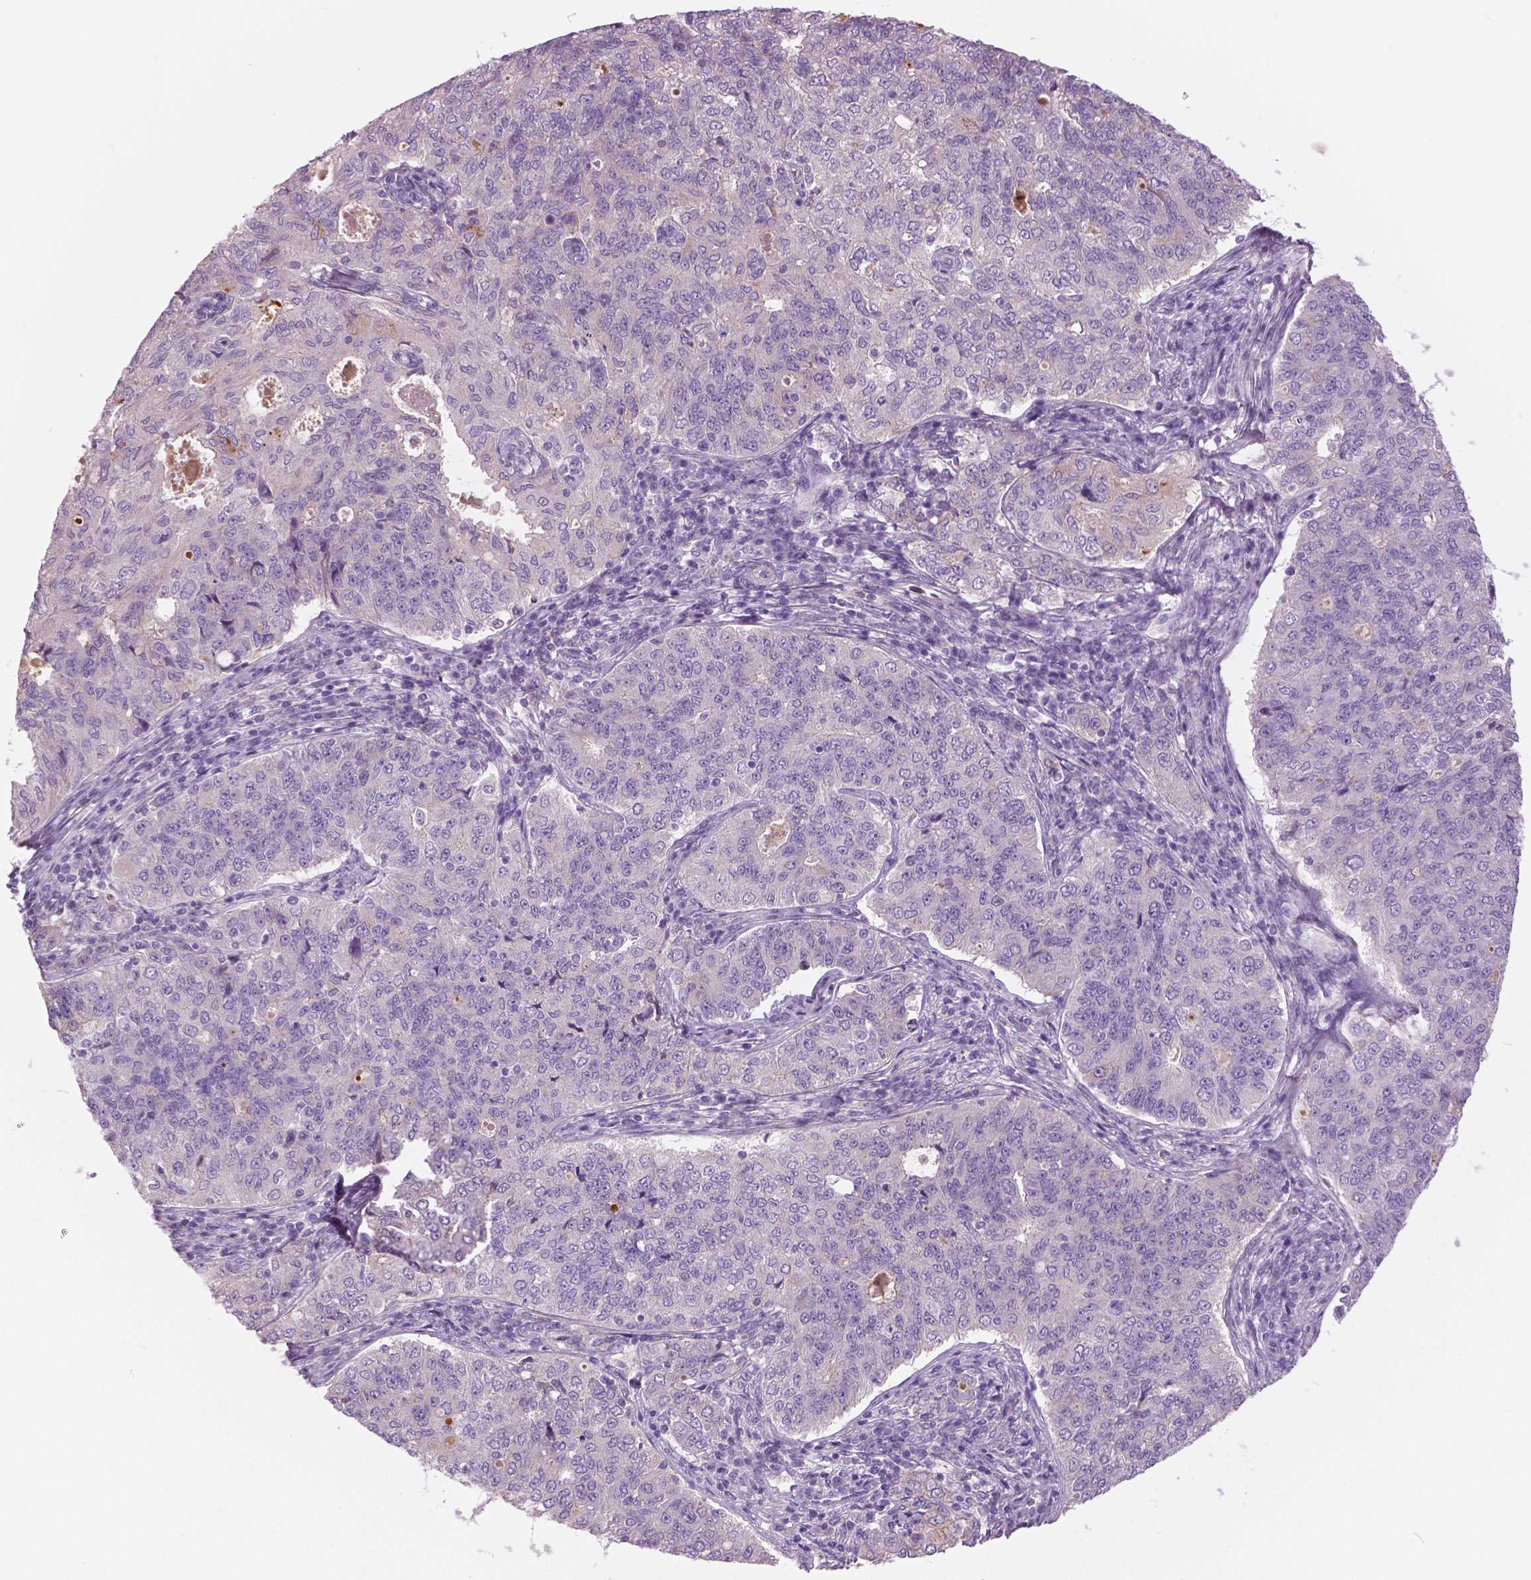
{"staining": {"intensity": "negative", "quantity": "none", "location": "none"}, "tissue": "endometrial cancer", "cell_type": "Tumor cells", "image_type": "cancer", "snomed": [{"axis": "morphology", "description": "Adenocarcinoma, NOS"}, {"axis": "topography", "description": "Endometrium"}], "caption": "Endometrial cancer (adenocarcinoma) stained for a protein using IHC shows no positivity tumor cells.", "gene": "SERPINI1", "patient": {"sex": "female", "age": 43}}